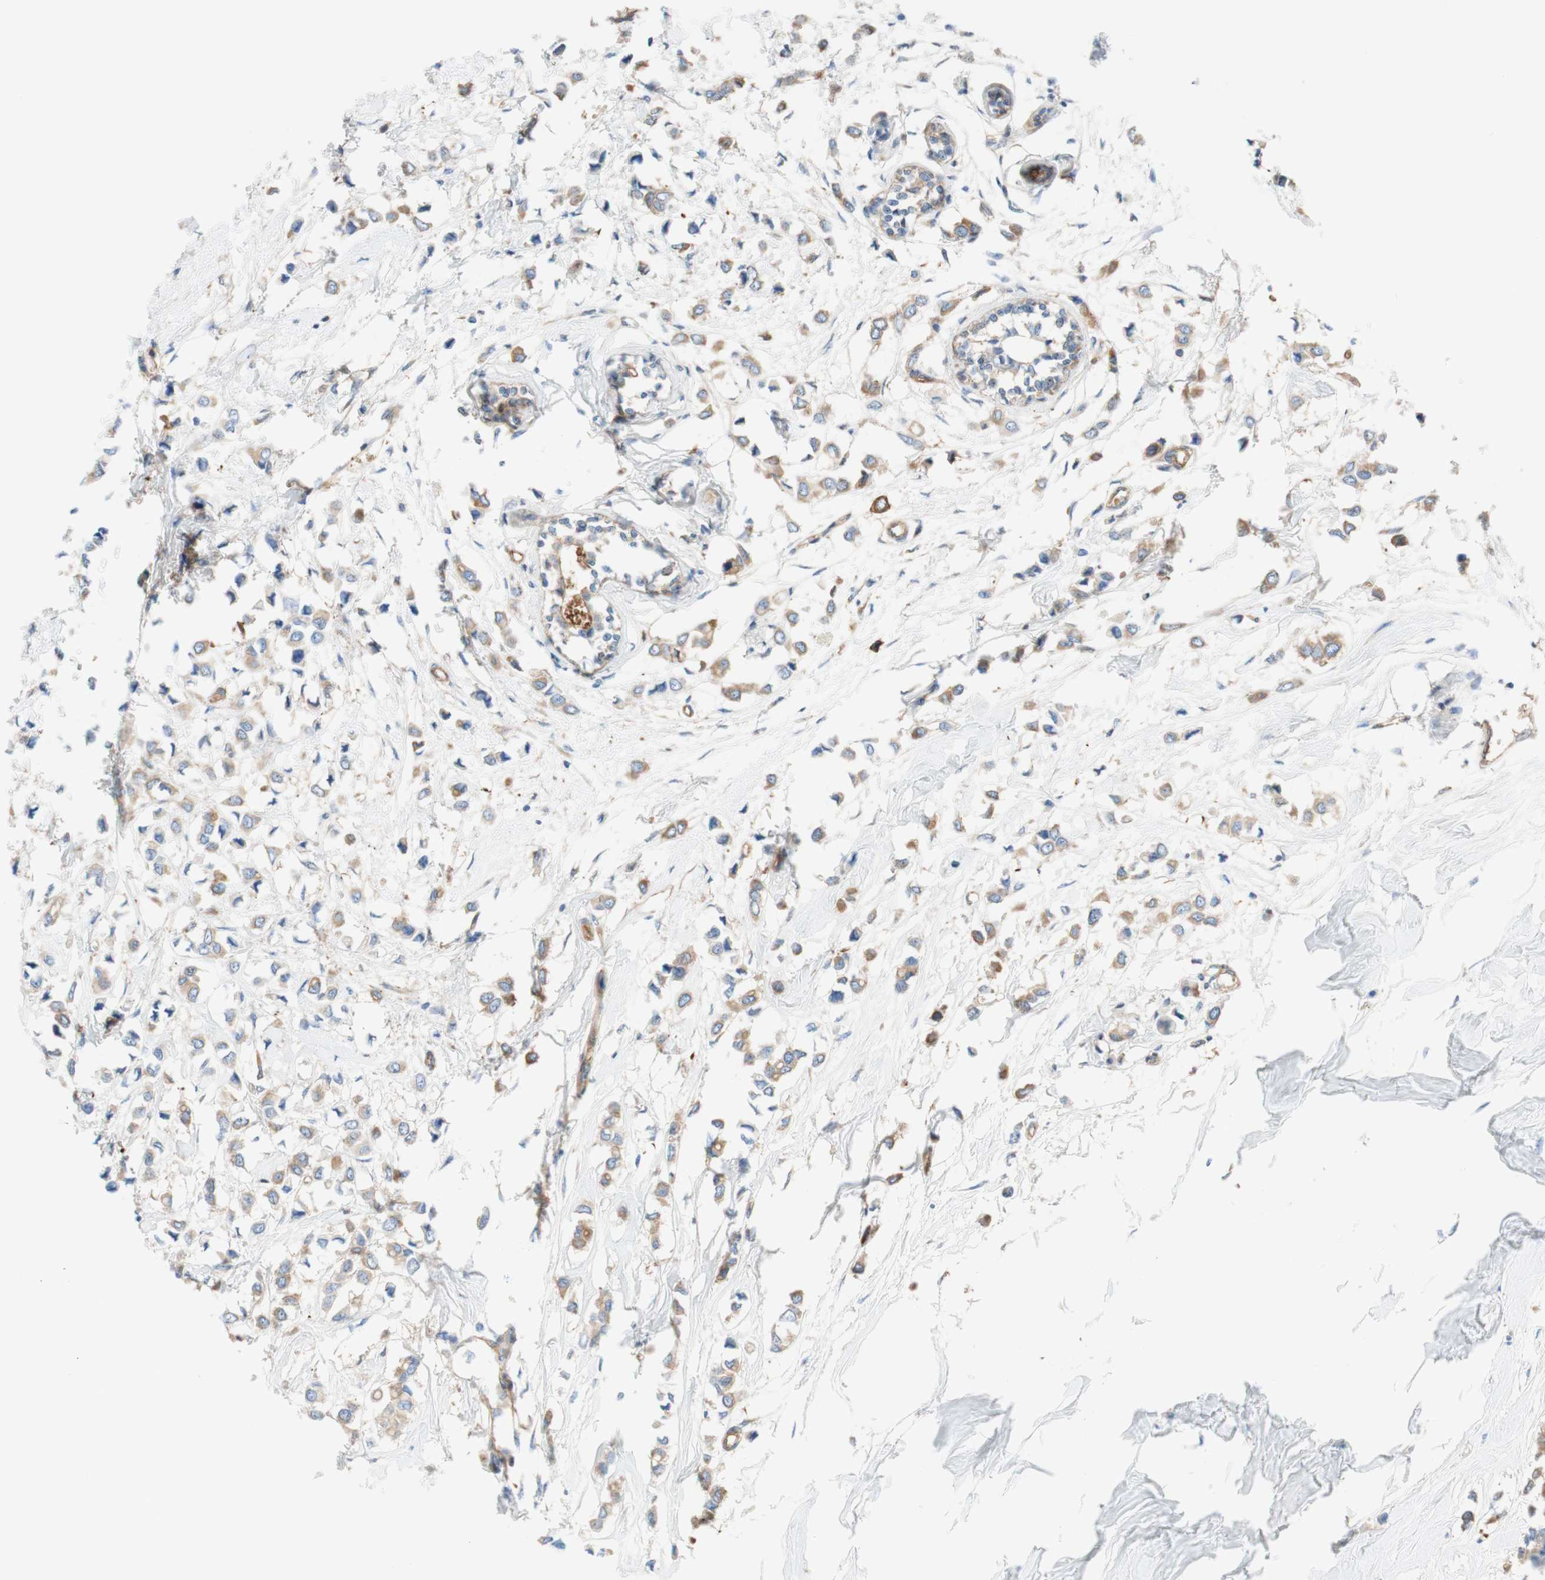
{"staining": {"intensity": "weak", "quantity": ">75%", "location": "cytoplasmic/membranous"}, "tissue": "breast cancer", "cell_type": "Tumor cells", "image_type": "cancer", "snomed": [{"axis": "morphology", "description": "Lobular carcinoma"}, {"axis": "topography", "description": "Breast"}], "caption": "This is a micrograph of IHC staining of lobular carcinoma (breast), which shows weak positivity in the cytoplasmic/membranous of tumor cells.", "gene": "STOM", "patient": {"sex": "female", "age": 51}}